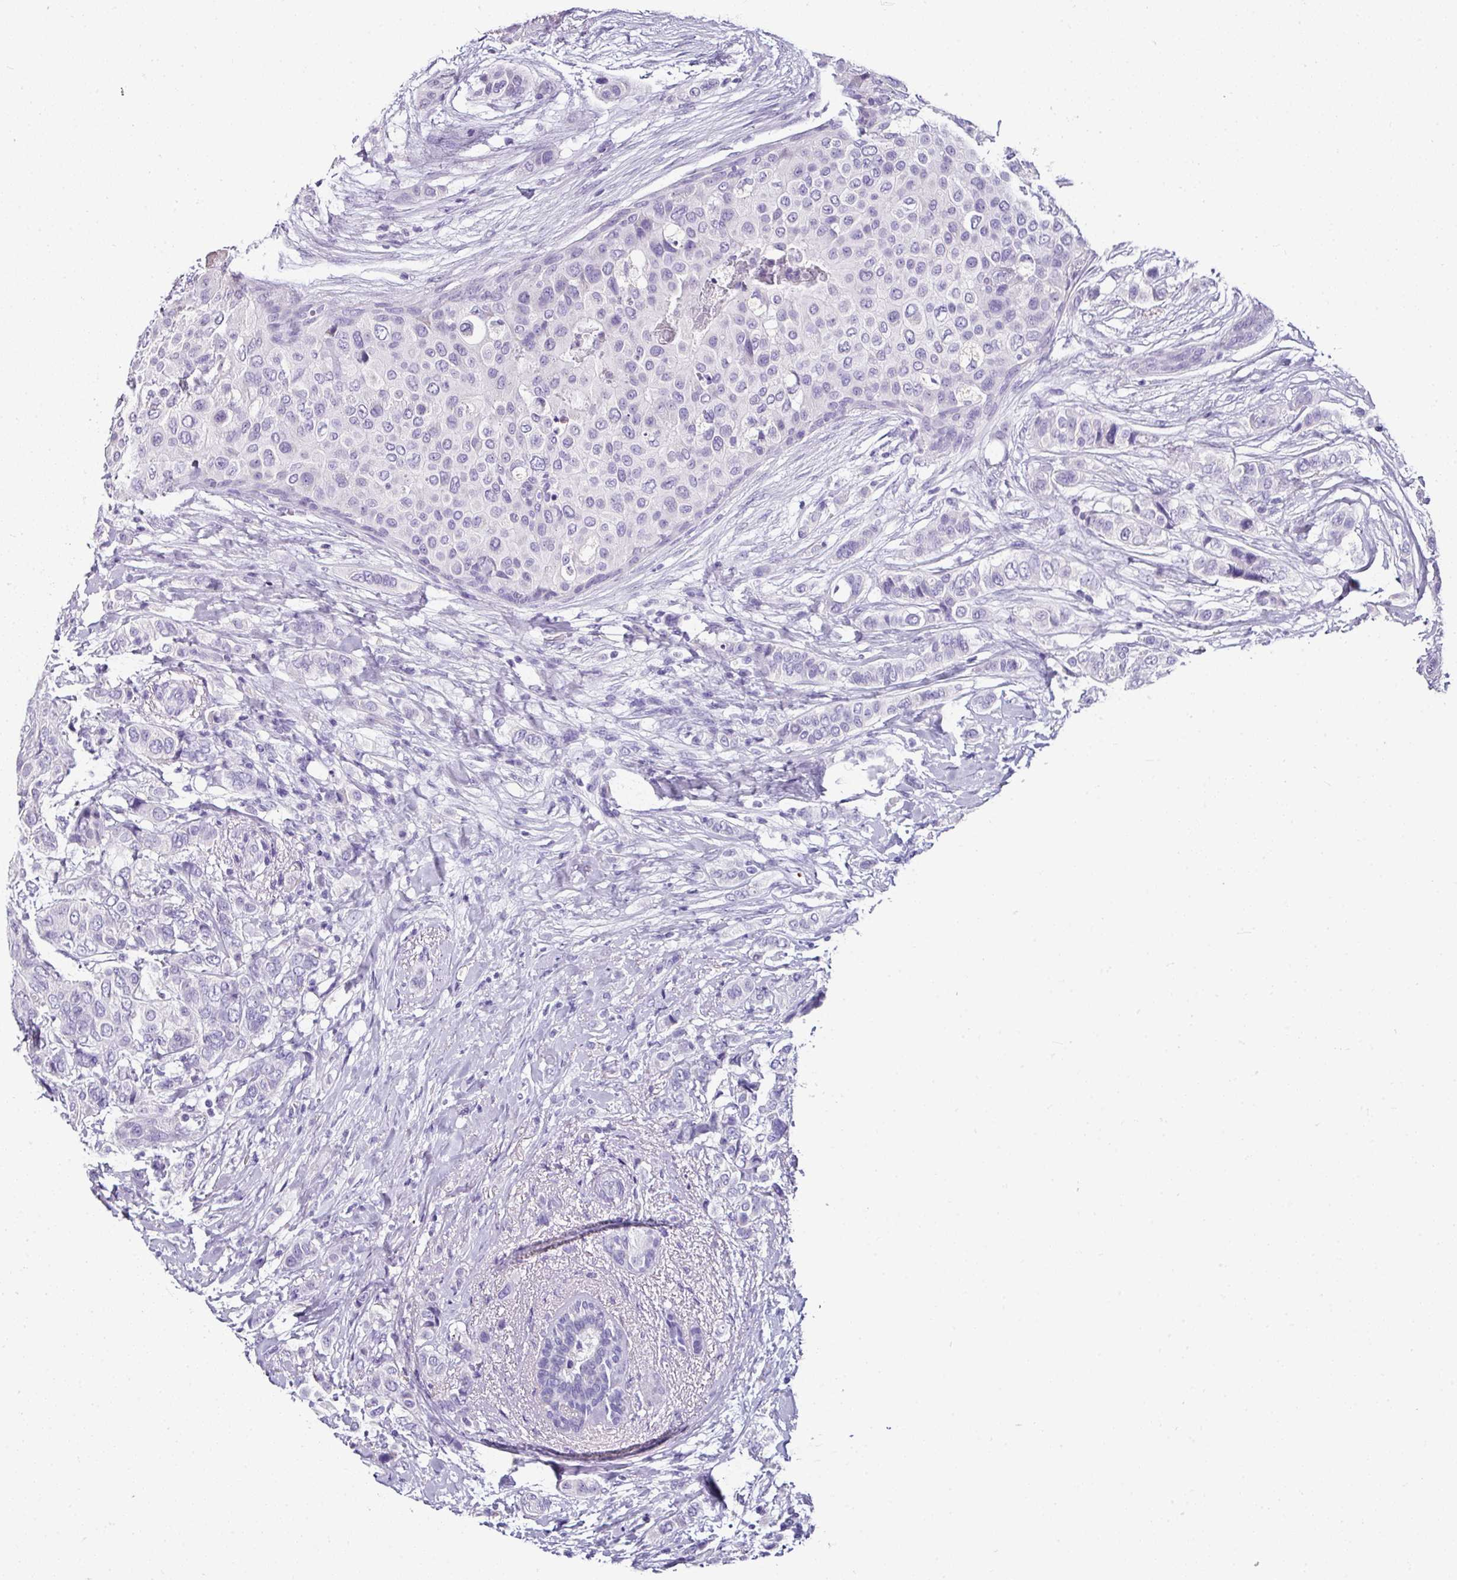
{"staining": {"intensity": "negative", "quantity": "none", "location": "none"}, "tissue": "breast cancer", "cell_type": "Tumor cells", "image_type": "cancer", "snomed": [{"axis": "morphology", "description": "Lobular carcinoma"}, {"axis": "topography", "description": "Breast"}], "caption": "Protein analysis of breast cancer demonstrates no significant staining in tumor cells.", "gene": "NAPSA", "patient": {"sex": "female", "age": 51}}